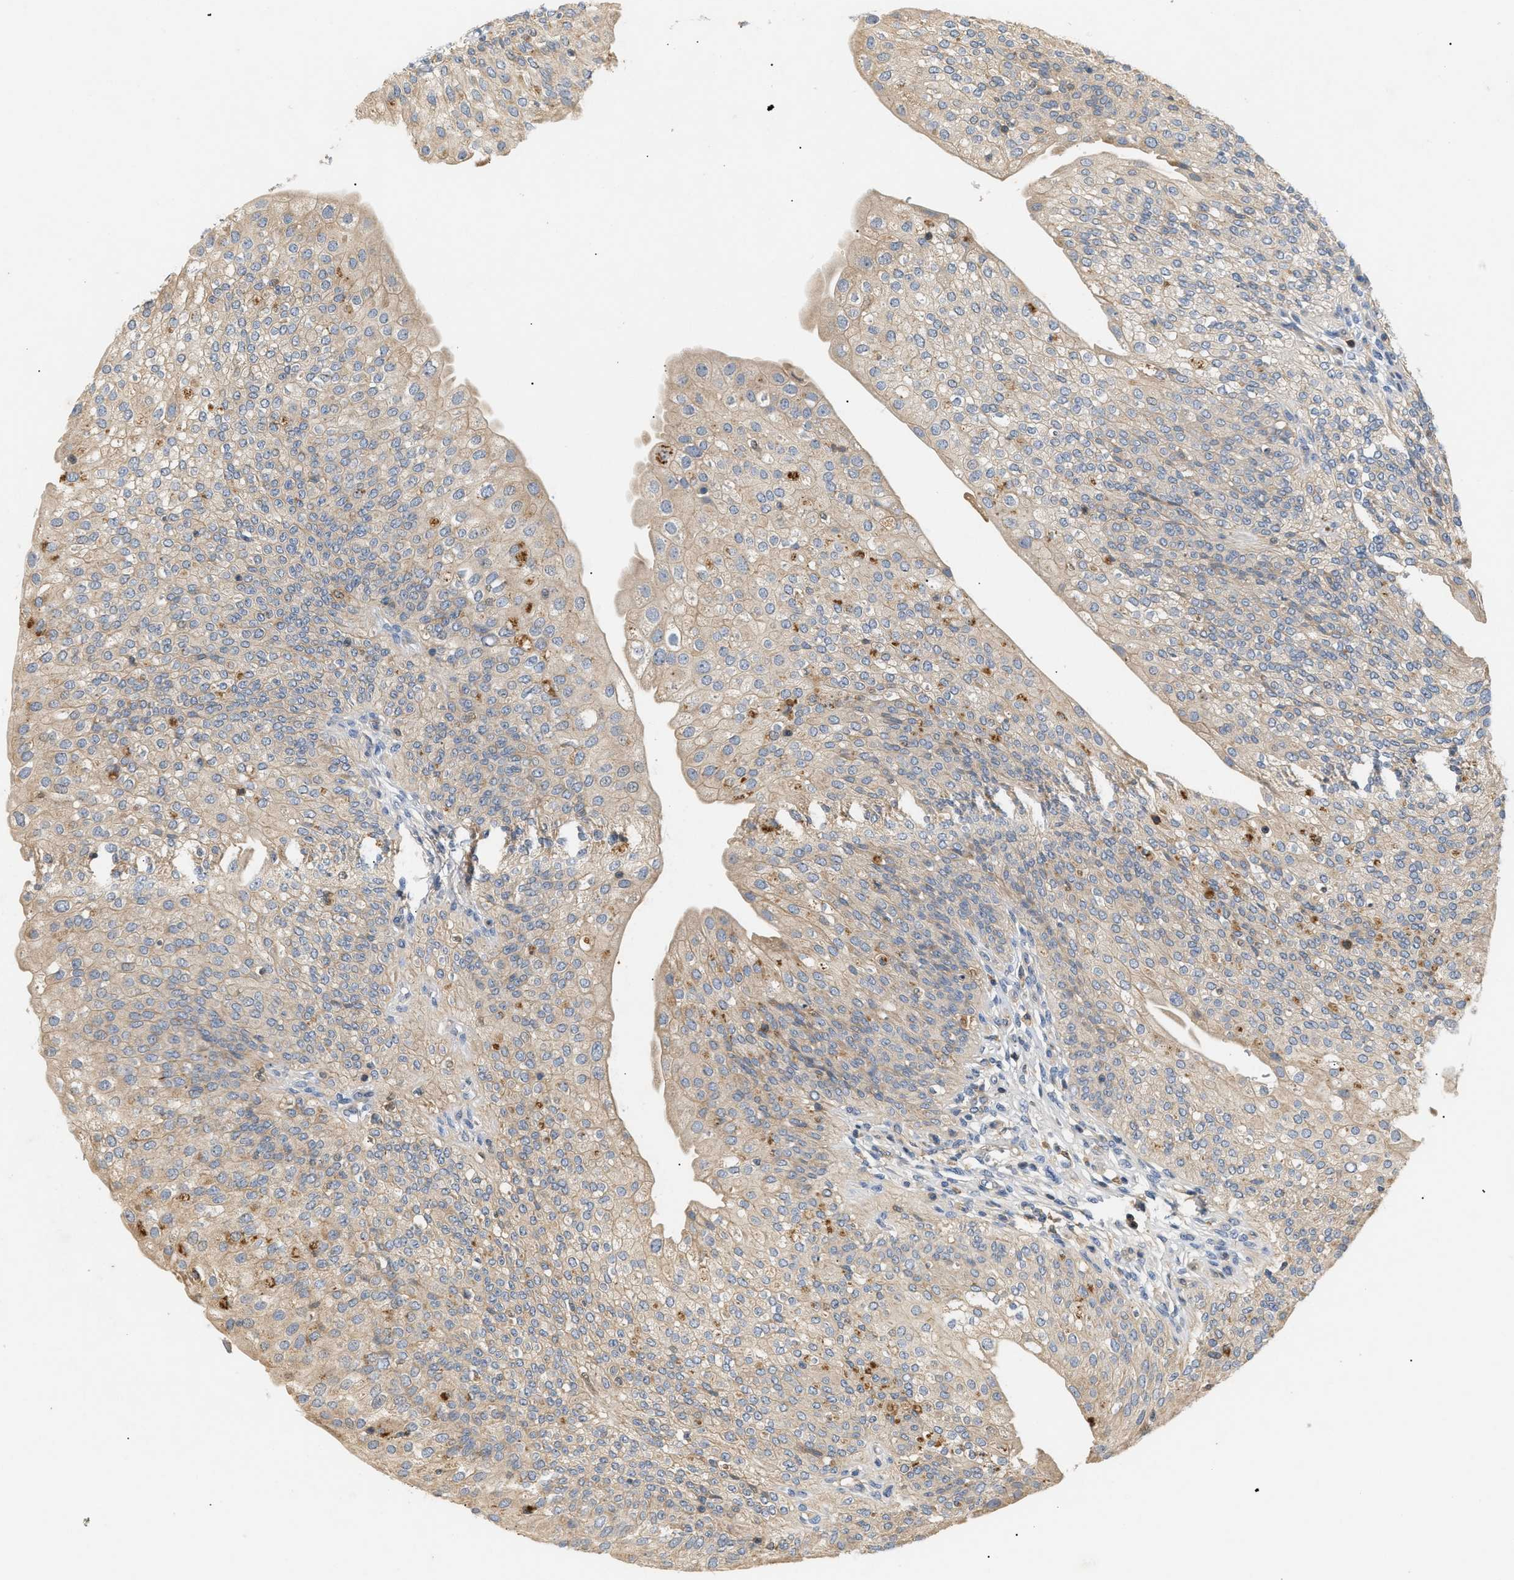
{"staining": {"intensity": "weak", "quantity": ">75%", "location": "cytoplasmic/membranous"}, "tissue": "urinary bladder", "cell_type": "Urothelial cells", "image_type": "normal", "snomed": [{"axis": "morphology", "description": "Normal tissue, NOS"}, {"axis": "topography", "description": "Urinary bladder"}], "caption": "A histopathology image of human urinary bladder stained for a protein displays weak cytoplasmic/membranous brown staining in urothelial cells.", "gene": "FARS2", "patient": {"sex": "male", "age": 46}}